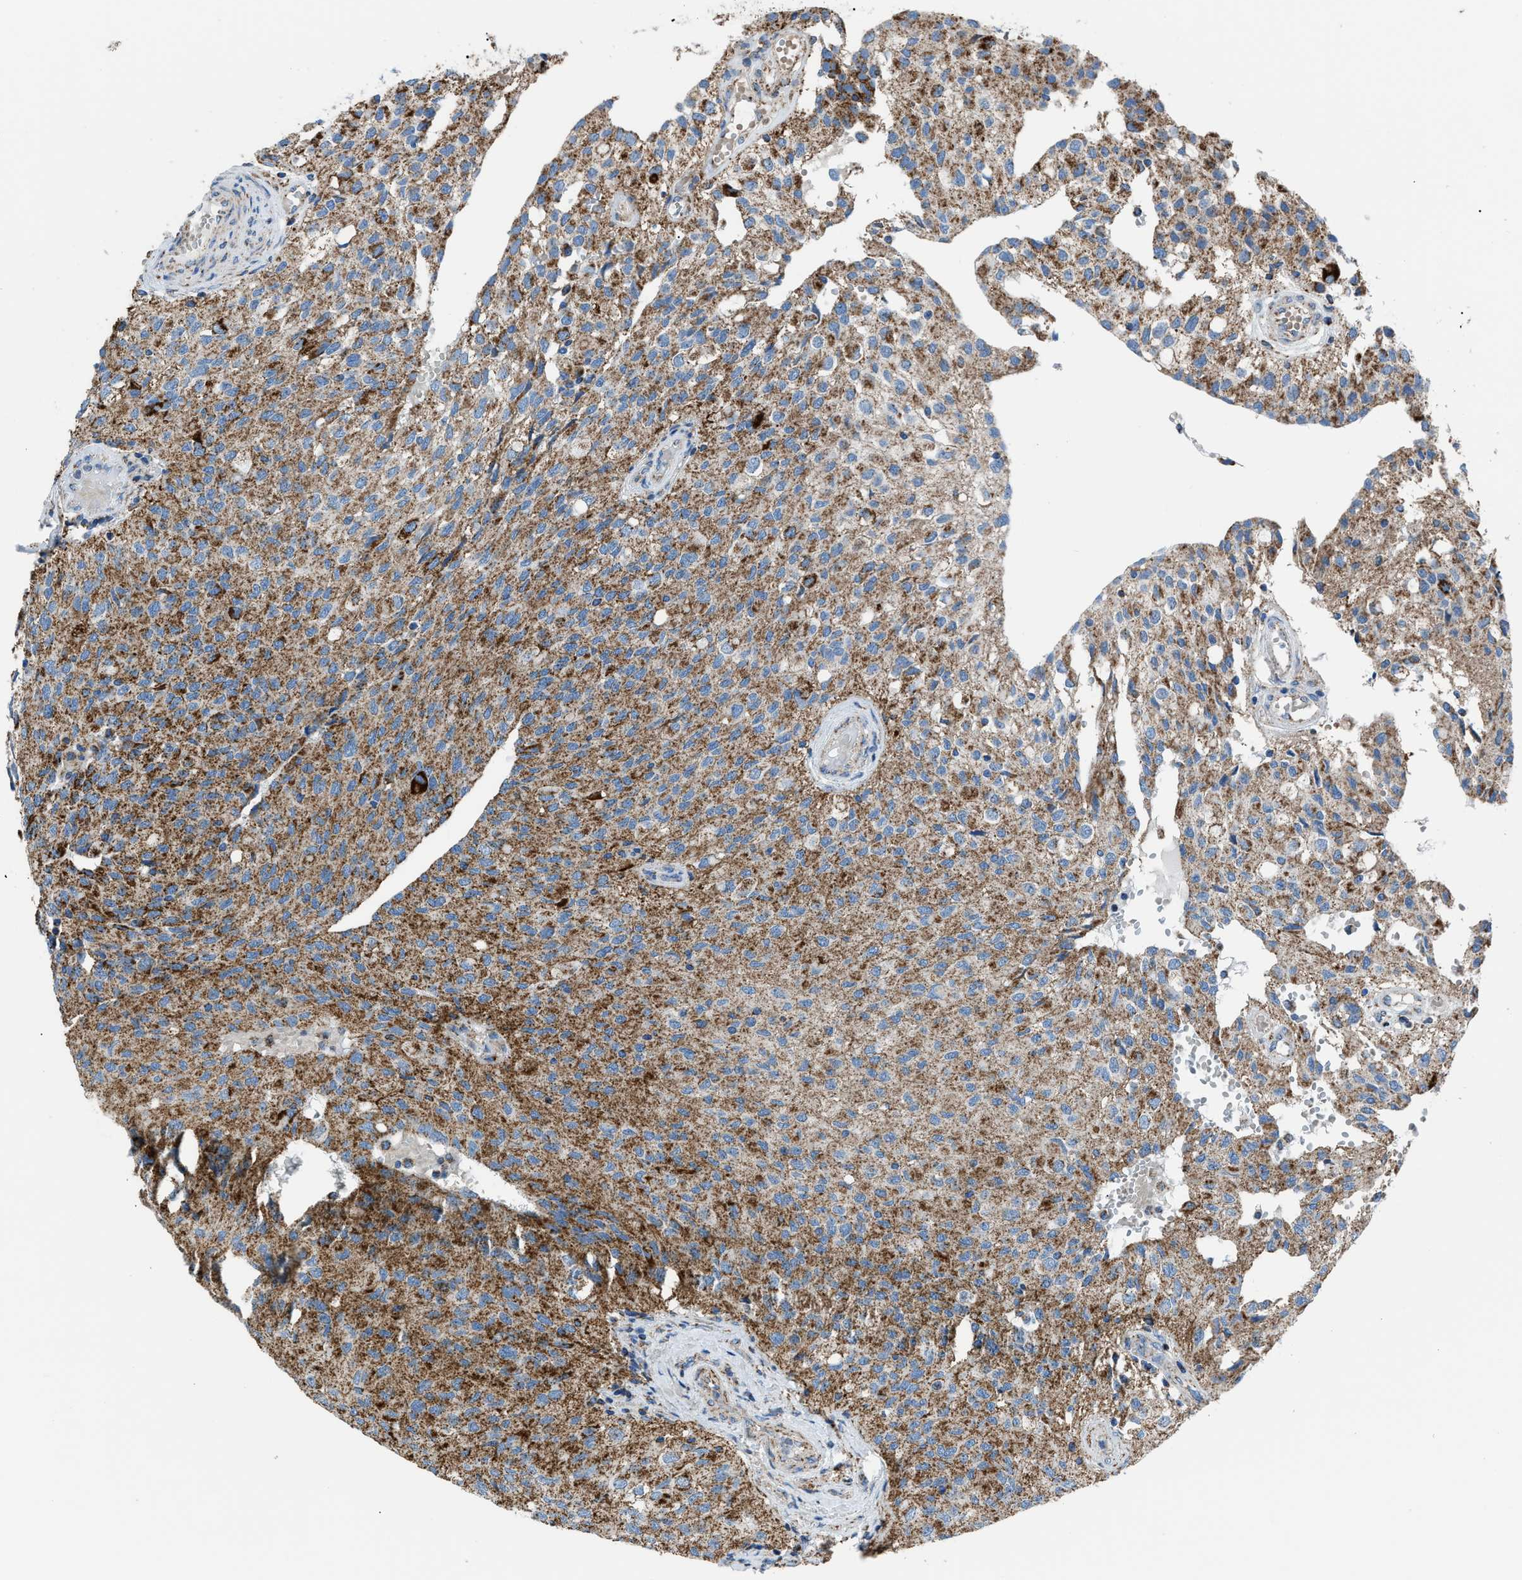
{"staining": {"intensity": "moderate", "quantity": "25%-75%", "location": "cytoplasmic/membranous"}, "tissue": "glioma", "cell_type": "Tumor cells", "image_type": "cancer", "snomed": [{"axis": "morphology", "description": "Glioma, malignant, High grade"}, {"axis": "topography", "description": "Brain"}], "caption": "Malignant glioma (high-grade) stained for a protein (brown) shows moderate cytoplasmic/membranous positive staining in about 25%-75% of tumor cells.", "gene": "PHB2", "patient": {"sex": "male", "age": 32}}